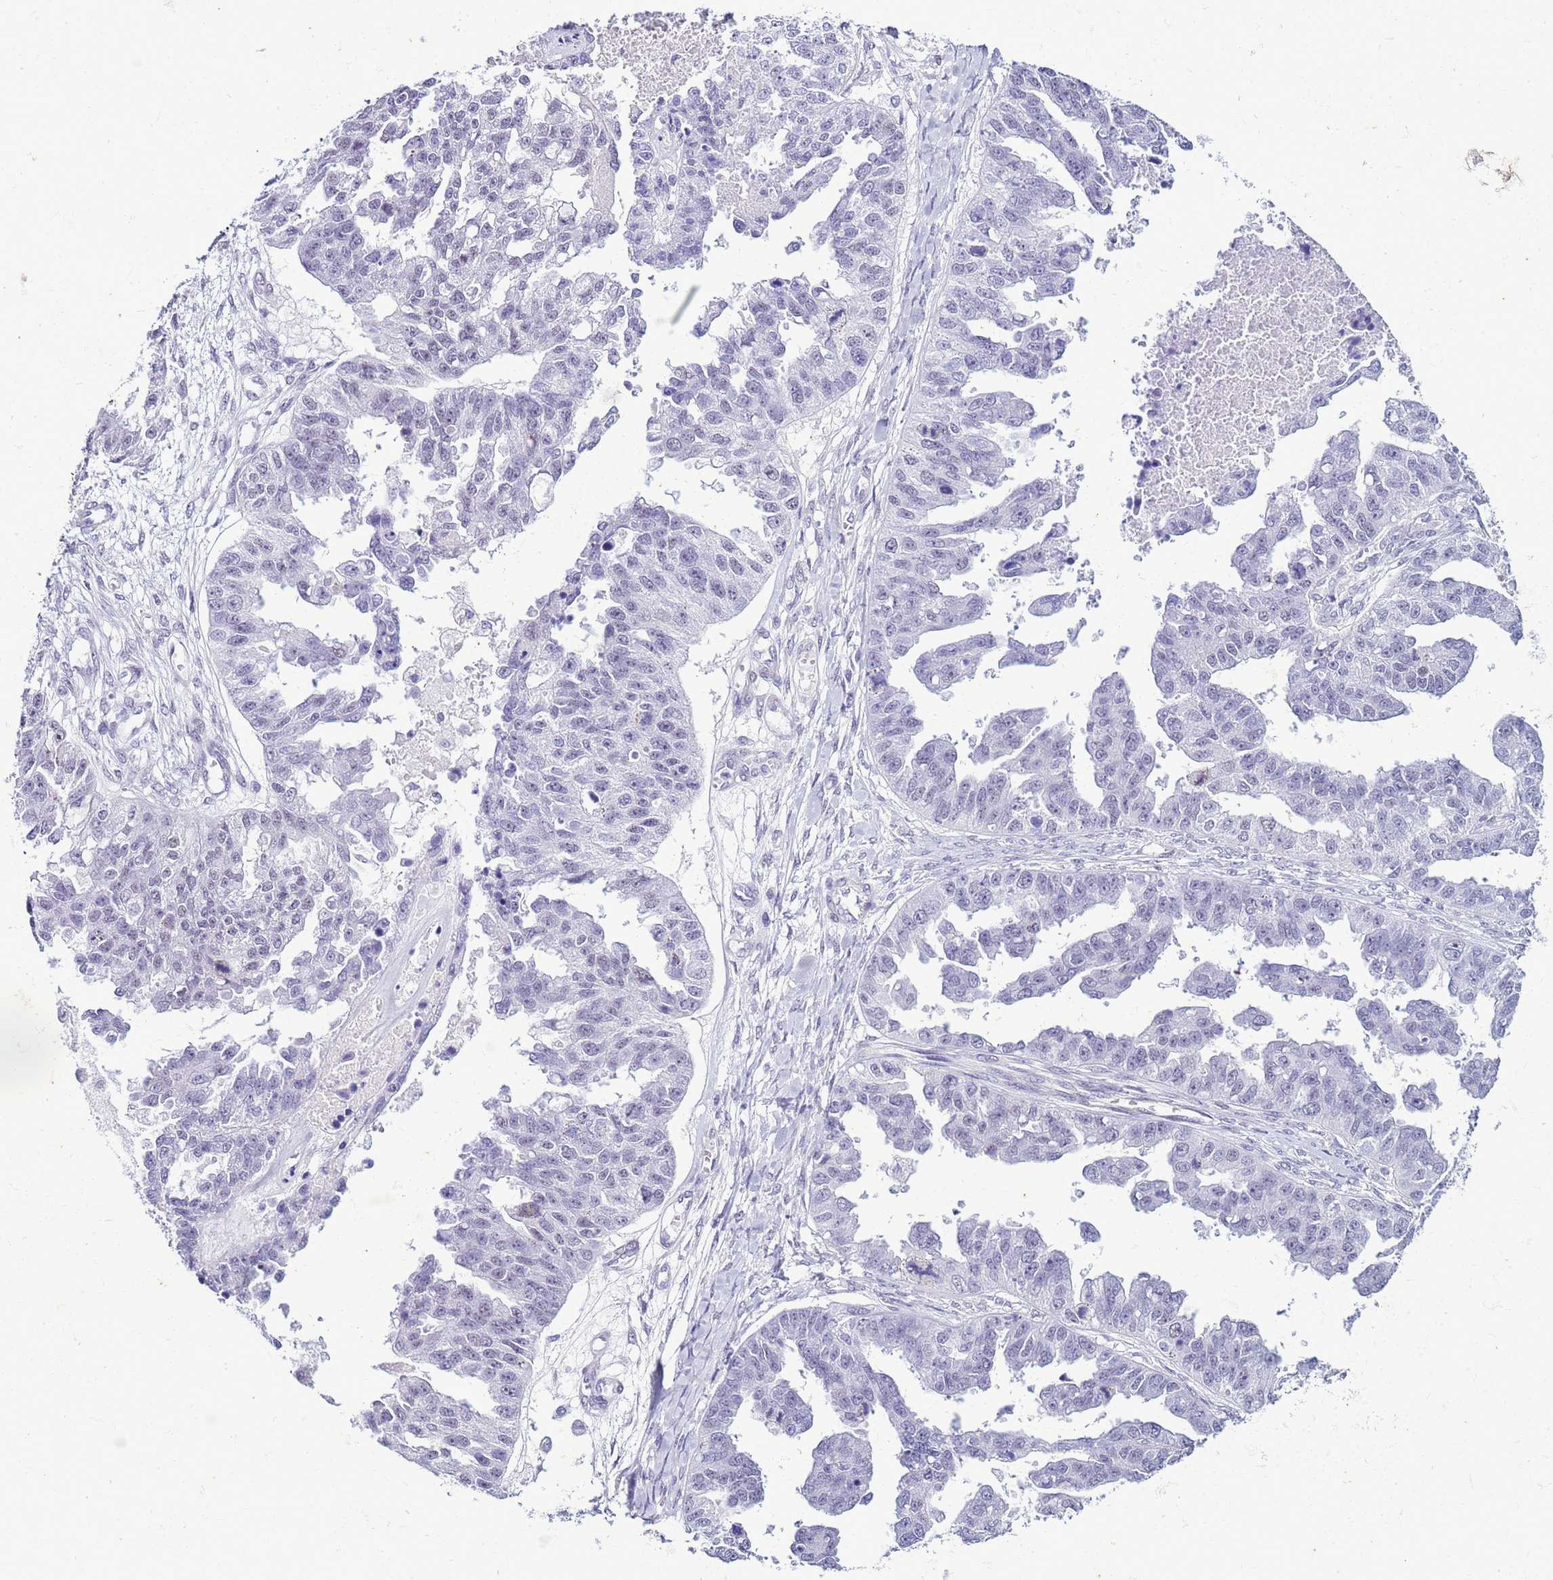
{"staining": {"intensity": "negative", "quantity": "none", "location": "none"}, "tissue": "ovarian cancer", "cell_type": "Tumor cells", "image_type": "cancer", "snomed": [{"axis": "morphology", "description": "Cystadenocarcinoma, serous, NOS"}, {"axis": "topography", "description": "Ovary"}], "caption": "This is an immunohistochemistry (IHC) micrograph of human ovarian serous cystadenocarcinoma. There is no positivity in tumor cells.", "gene": "LRRC10B", "patient": {"sex": "female", "age": 58}}